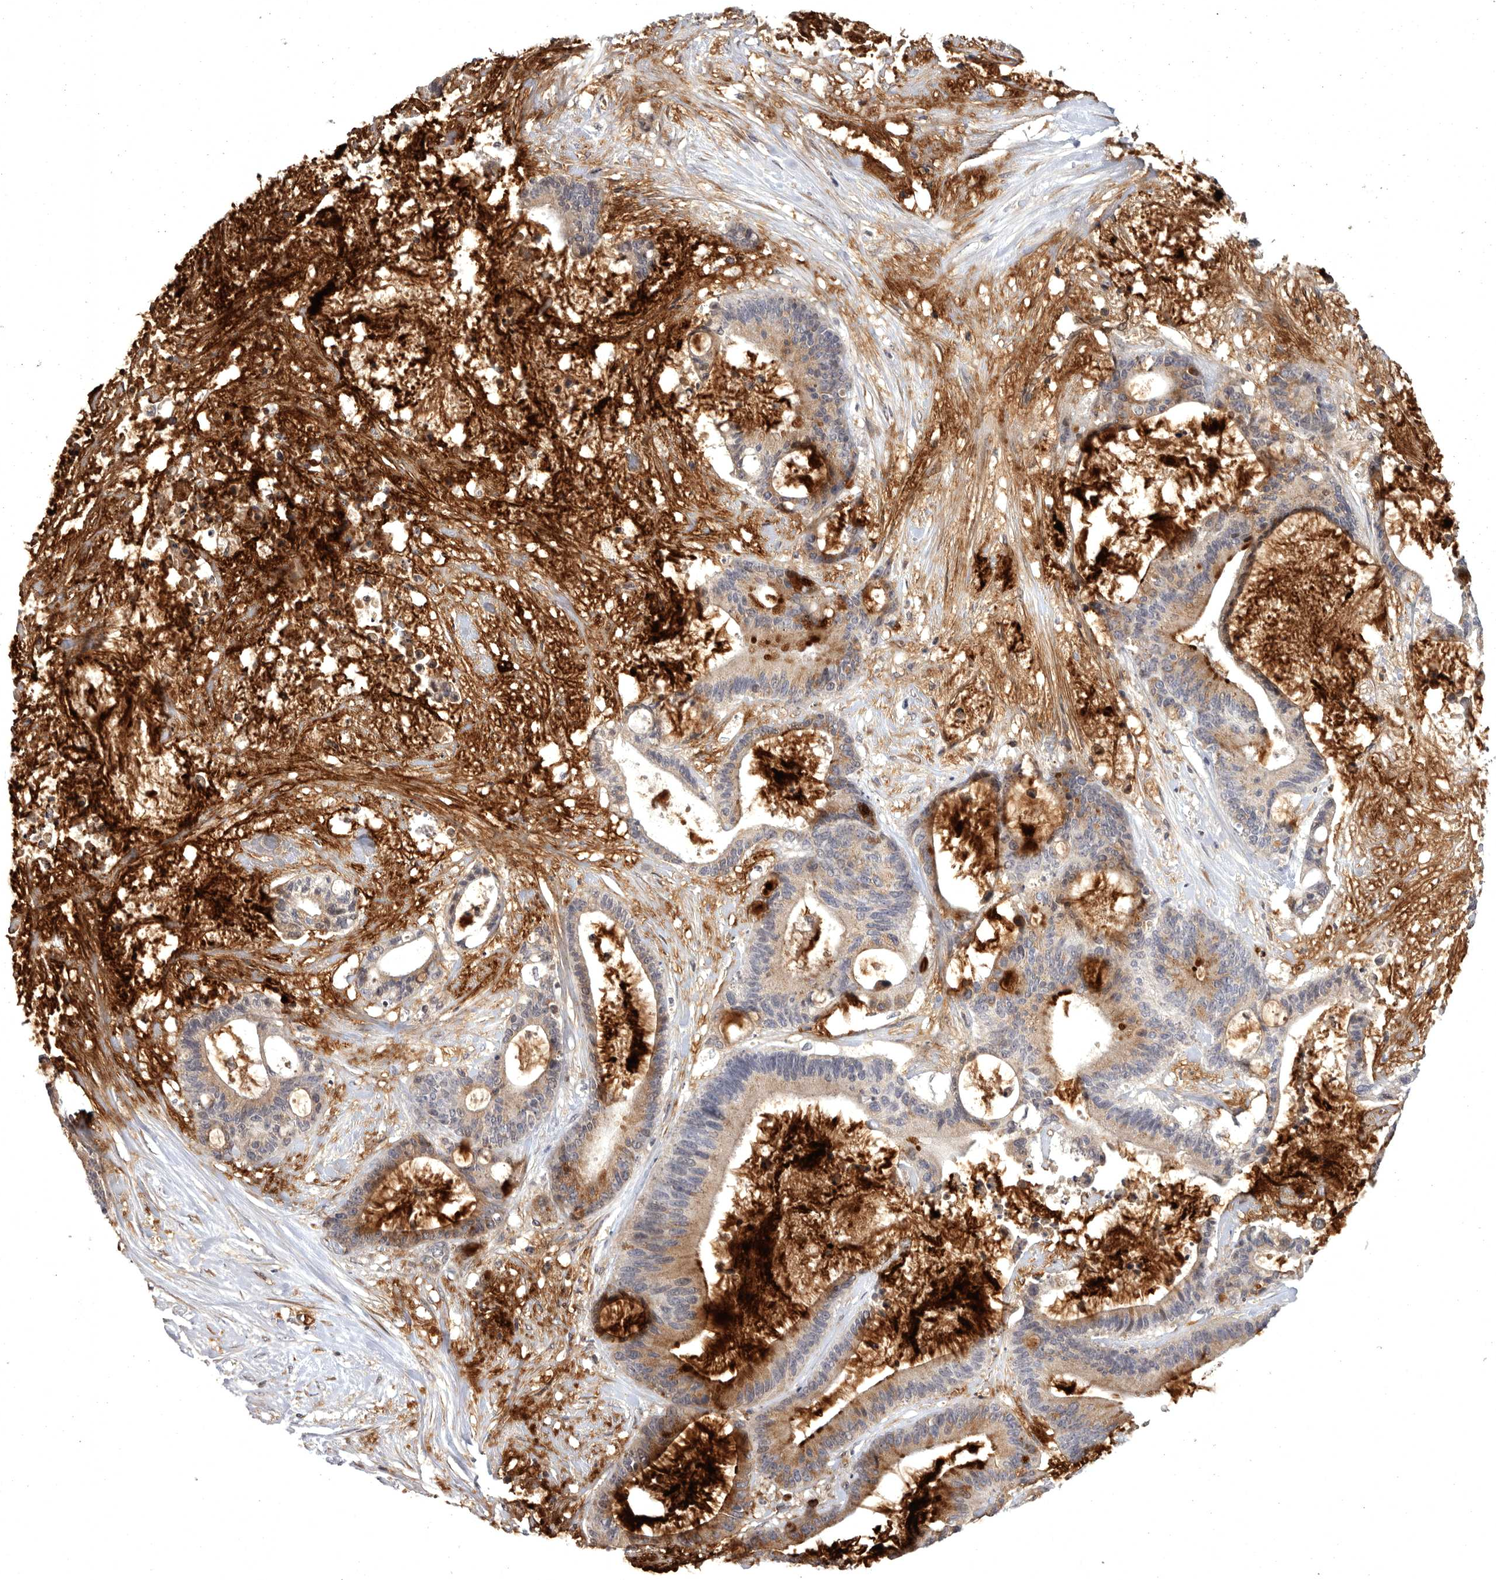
{"staining": {"intensity": "moderate", "quantity": ">75%", "location": "cytoplasmic/membranous"}, "tissue": "liver cancer", "cell_type": "Tumor cells", "image_type": "cancer", "snomed": [{"axis": "morphology", "description": "Cholangiocarcinoma"}, {"axis": "topography", "description": "Liver"}], "caption": "Moderate cytoplasmic/membranous positivity is seen in approximately >75% of tumor cells in liver cancer (cholangiocarcinoma).", "gene": "MAN2A1", "patient": {"sex": "female", "age": 73}}